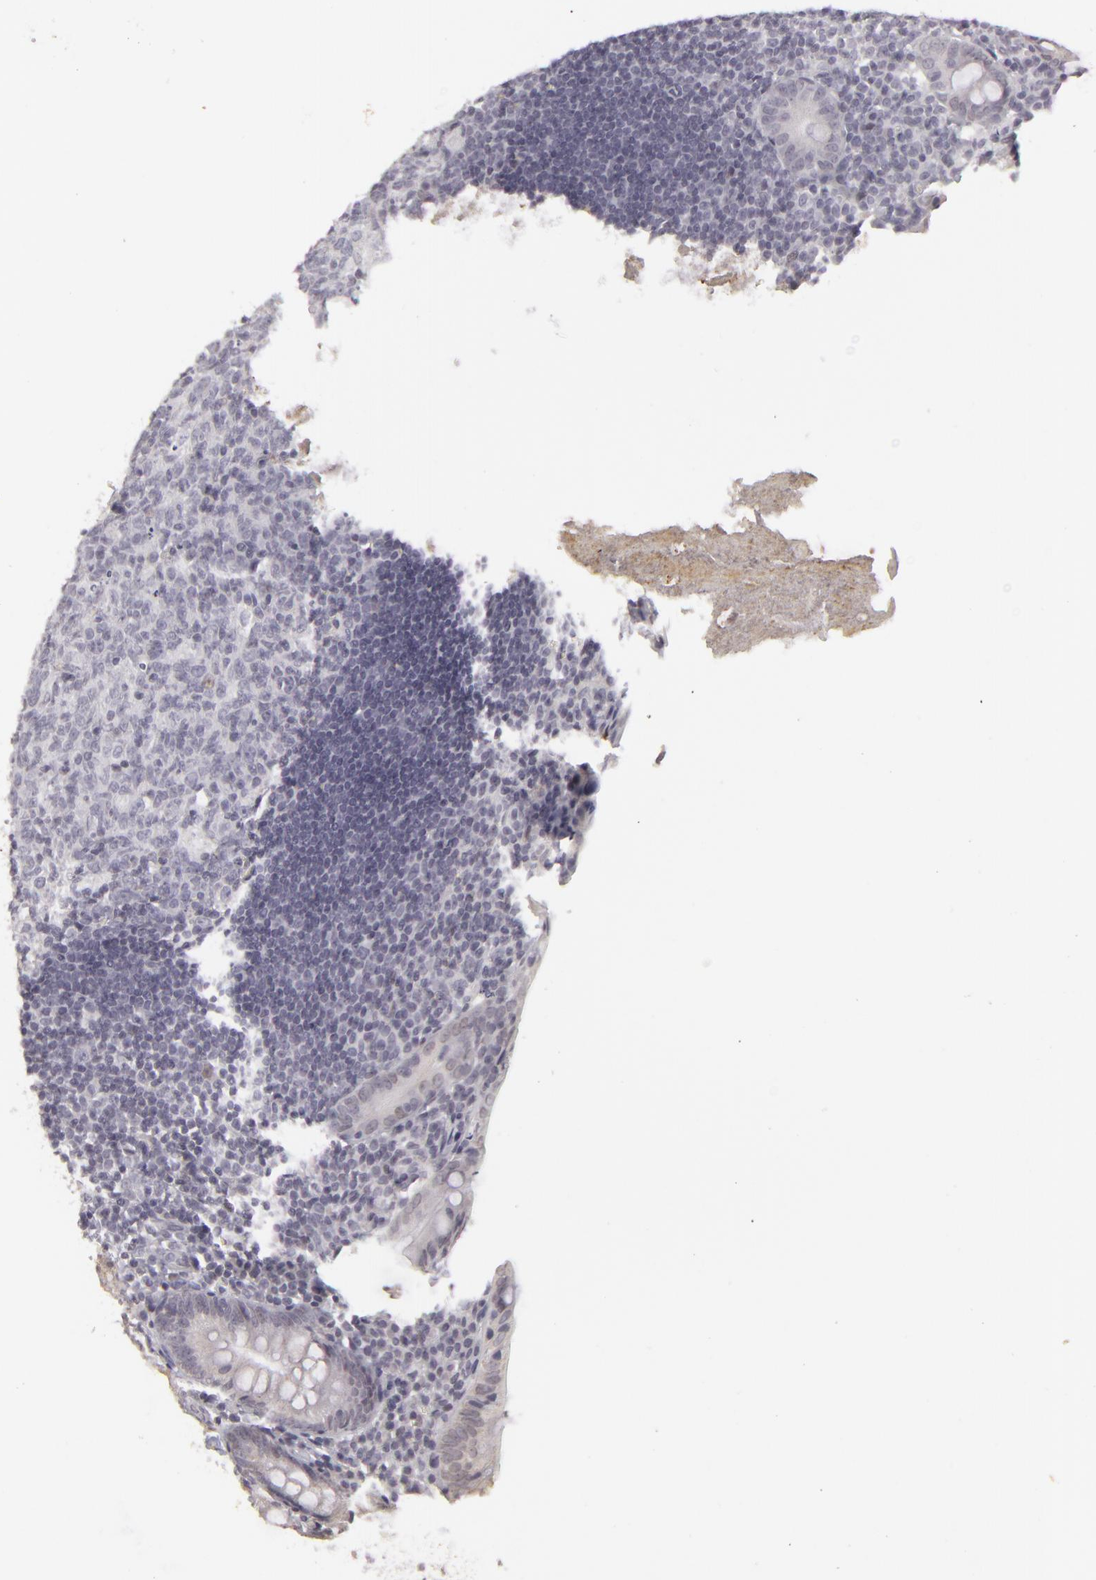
{"staining": {"intensity": "negative", "quantity": "none", "location": "none"}, "tissue": "appendix", "cell_type": "Glandular cells", "image_type": "normal", "snomed": [{"axis": "morphology", "description": "Normal tissue, NOS"}, {"axis": "topography", "description": "Appendix"}], "caption": "Appendix stained for a protein using immunohistochemistry exhibits no positivity glandular cells.", "gene": "SIX1", "patient": {"sex": "female", "age": 10}}